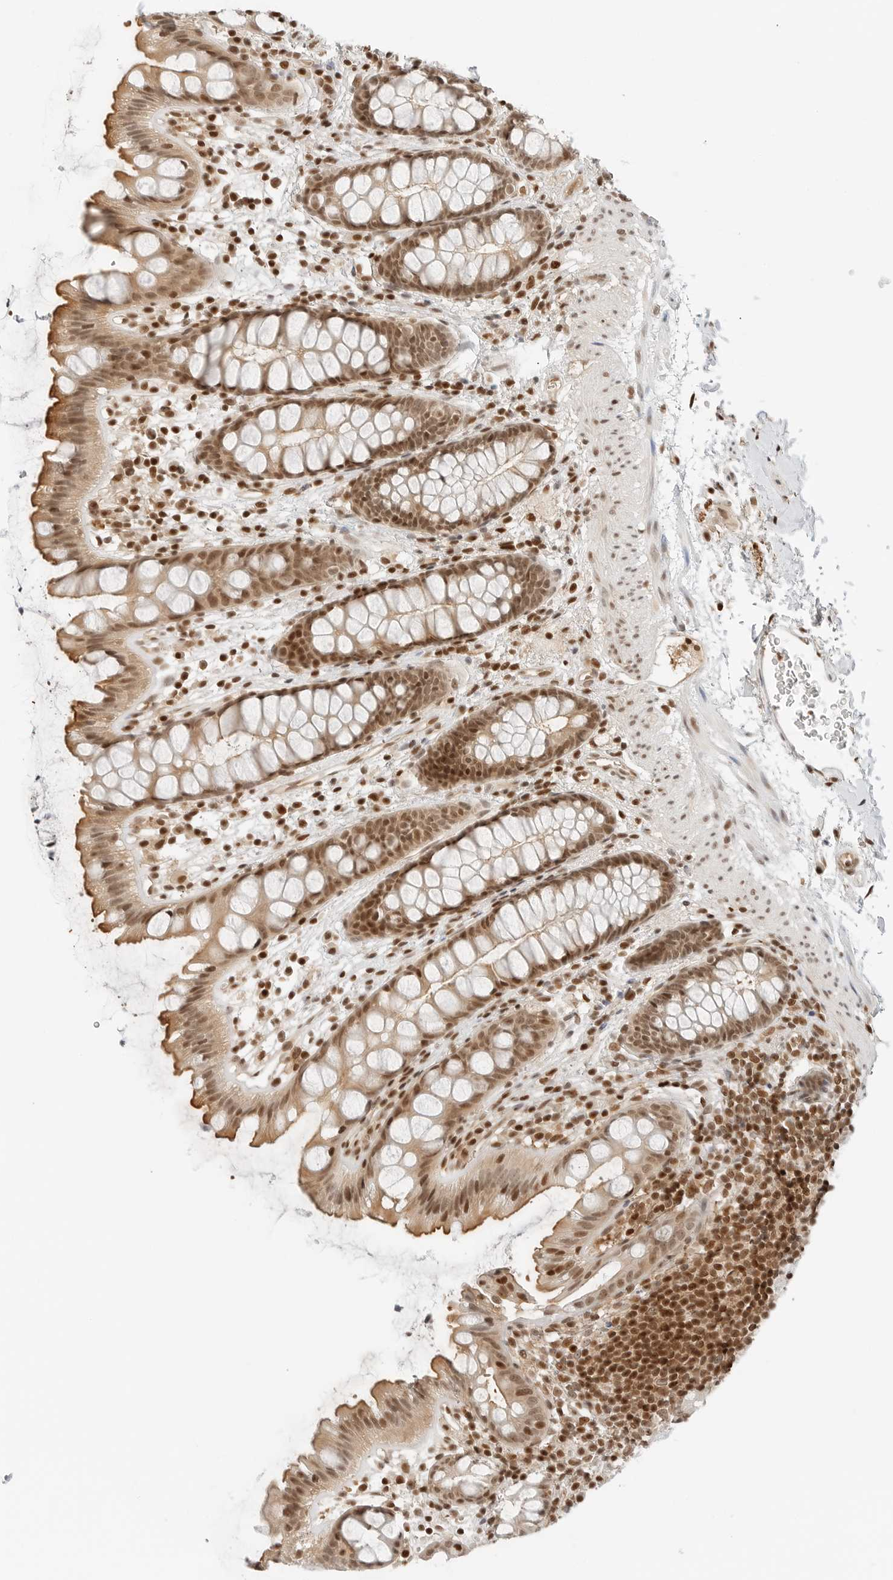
{"staining": {"intensity": "moderate", "quantity": ">75%", "location": "cytoplasmic/membranous,nuclear"}, "tissue": "rectum", "cell_type": "Glandular cells", "image_type": "normal", "snomed": [{"axis": "morphology", "description": "Normal tissue, NOS"}, {"axis": "topography", "description": "Rectum"}], "caption": "Rectum stained with DAB (3,3'-diaminobenzidine) immunohistochemistry (IHC) shows medium levels of moderate cytoplasmic/membranous,nuclear expression in approximately >75% of glandular cells.", "gene": "CRTC2", "patient": {"sex": "female", "age": 65}}